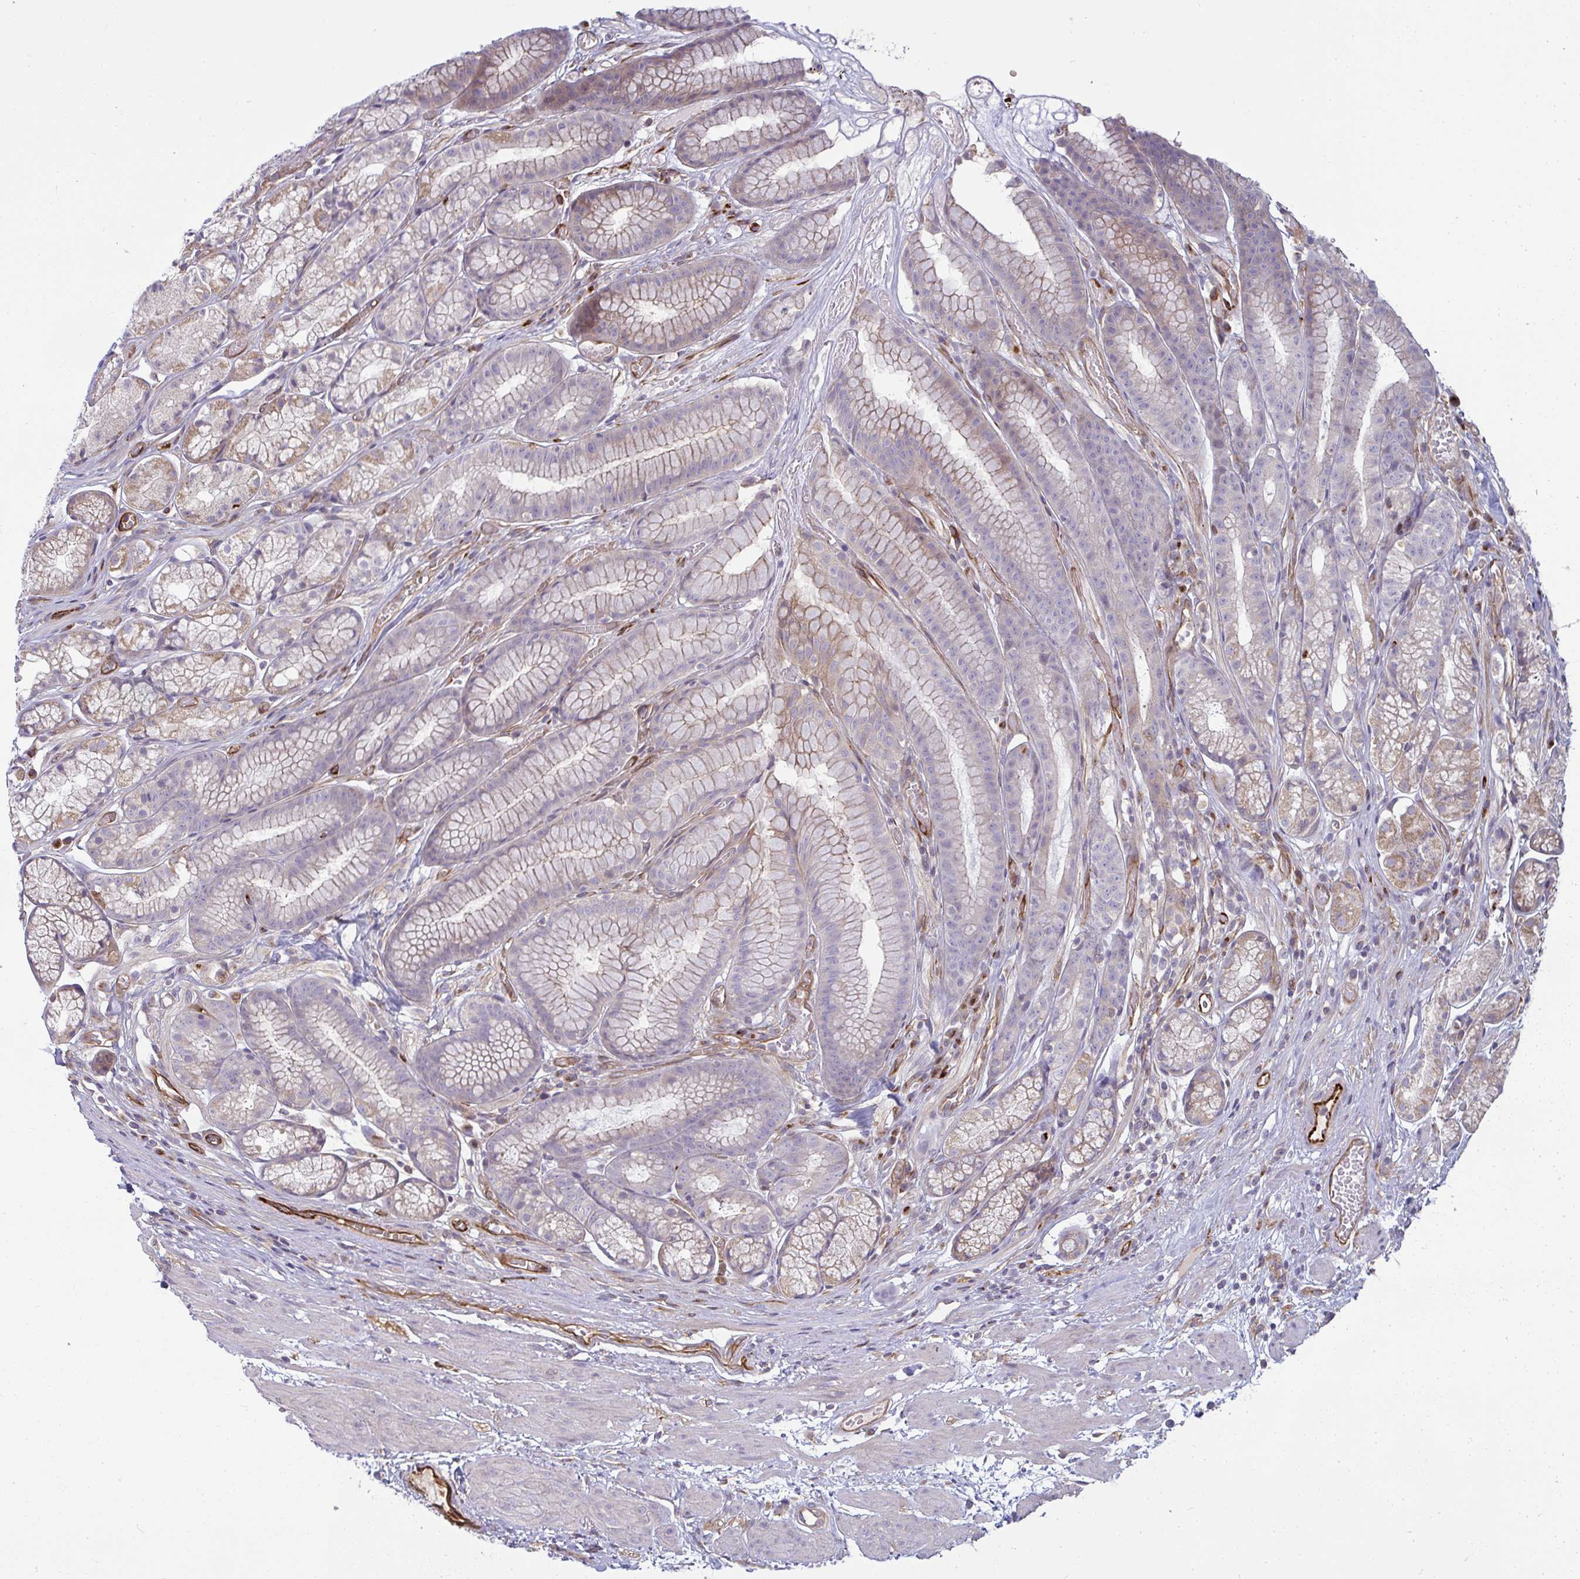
{"staining": {"intensity": "weak", "quantity": "25%-75%", "location": "cytoplasmic/membranous"}, "tissue": "stomach", "cell_type": "Glandular cells", "image_type": "normal", "snomed": [{"axis": "morphology", "description": "Normal tissue, NOS"}, {"axis": "topography", "description": "Smooth muscle"}, {"axis": "topography", "description": "Stomach"}], "caption": "The photomicrograph exhibits staining of normal stomach, revealing weak cytoplasmic/membranous protein positivity (brown color) within glandular cells. The staining is performed using DAB brown chromogen to label protein expression. The nuclei are counter-stained blue using hematoxylin.", "gene": "IFIT3", "patient": {"sex": "male", "age": 70}}